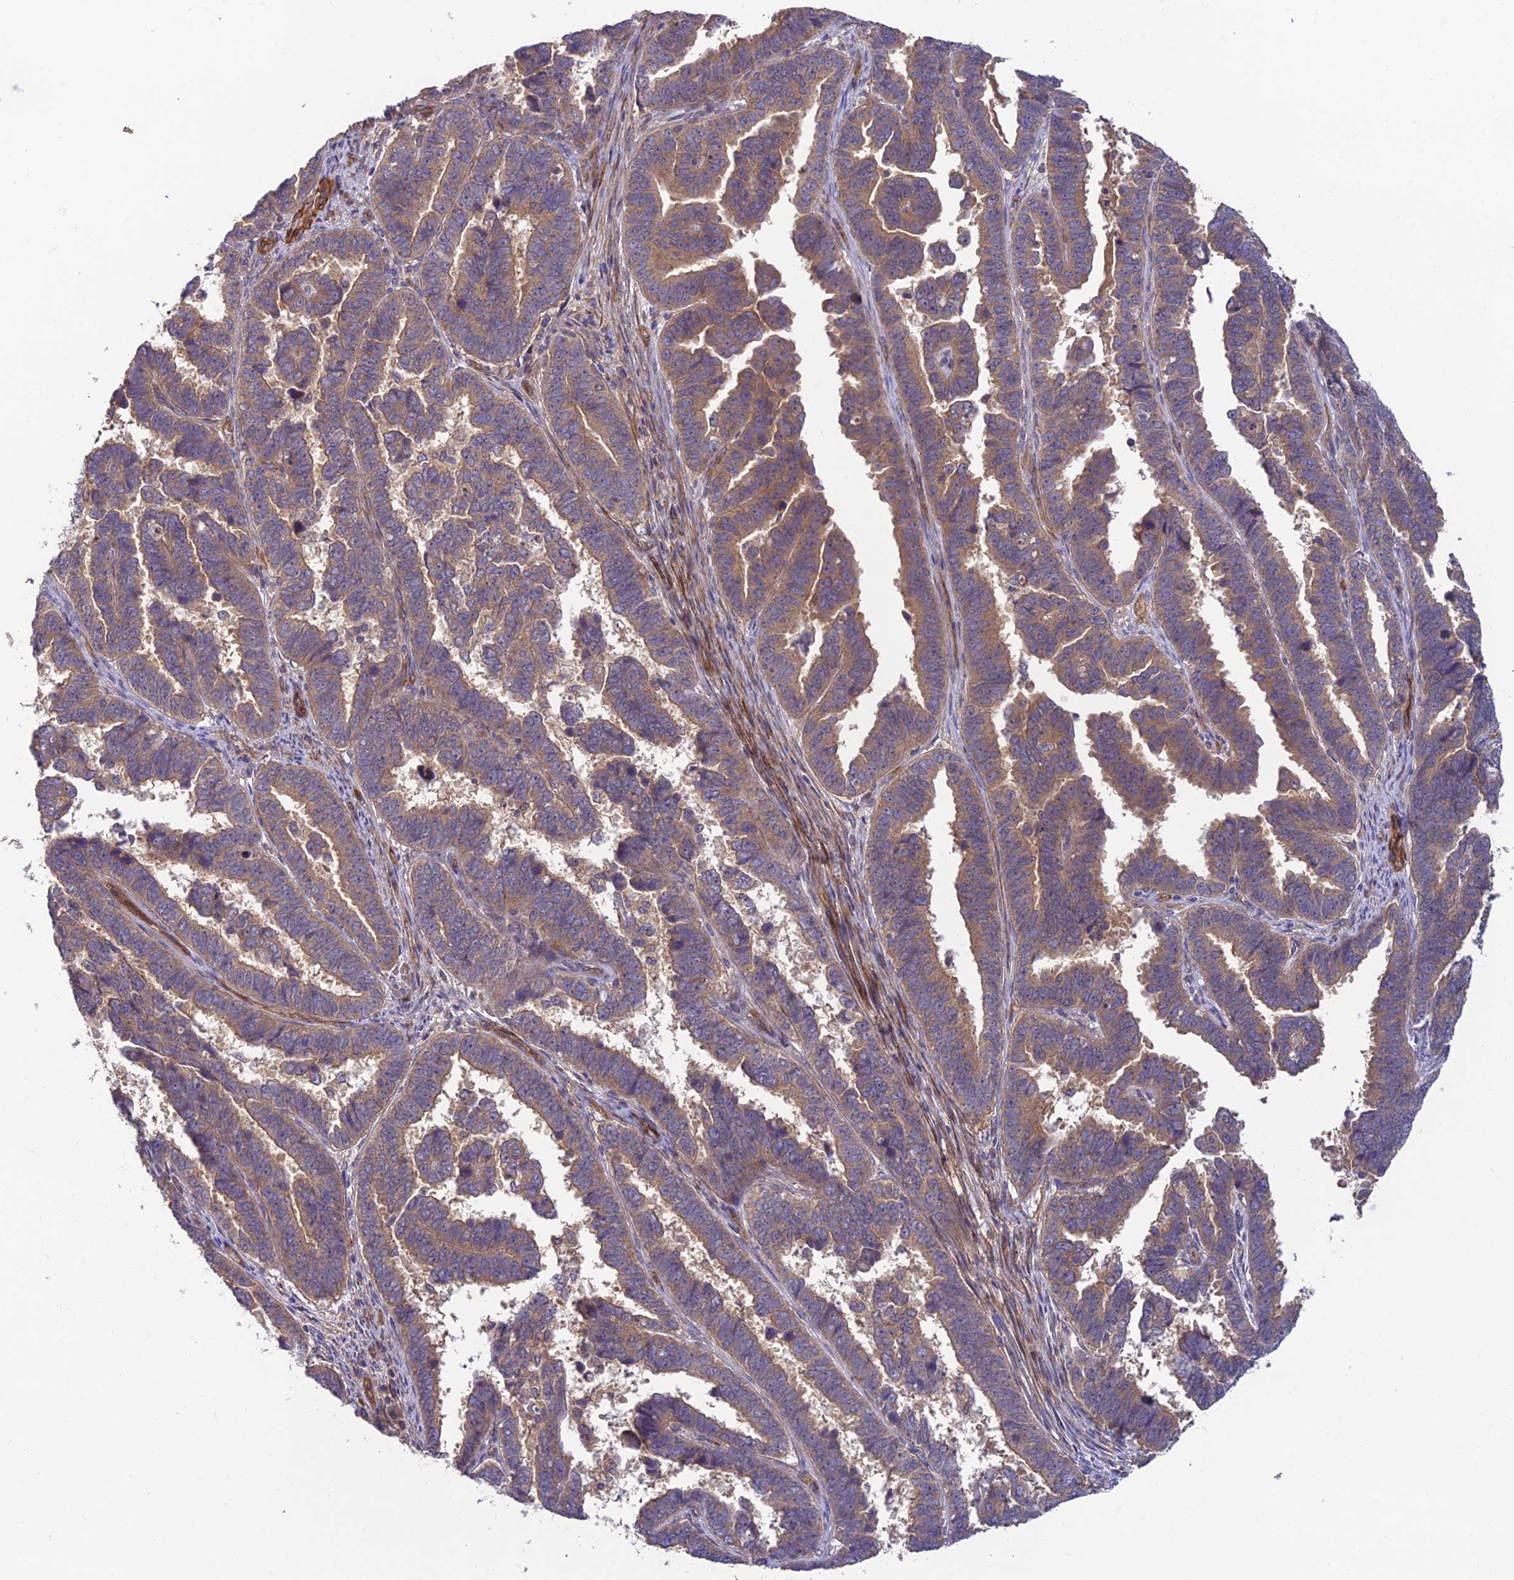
{"staining": {"intensity": "moderate", "quantity": ">75%", "location": "cytoplasmic/membranous"}, "tissue": "endometrial cancer", "cell_type": "Tumor cells", "image_type": "cancer", "snomed": [{"axis": "morphology", "description": "Adenocarcinoma, NOS"}, {"axis": "topography", "description": "Endometrium"}], "caption": "A histopathology image of endometrial adenocarcinoma stained for a protein reveals moderate cytoplasmic/membranous brown staining in tumor cells.", "gene": "ADAMTS15", "patient": {"sex": "female", "age": 75}}